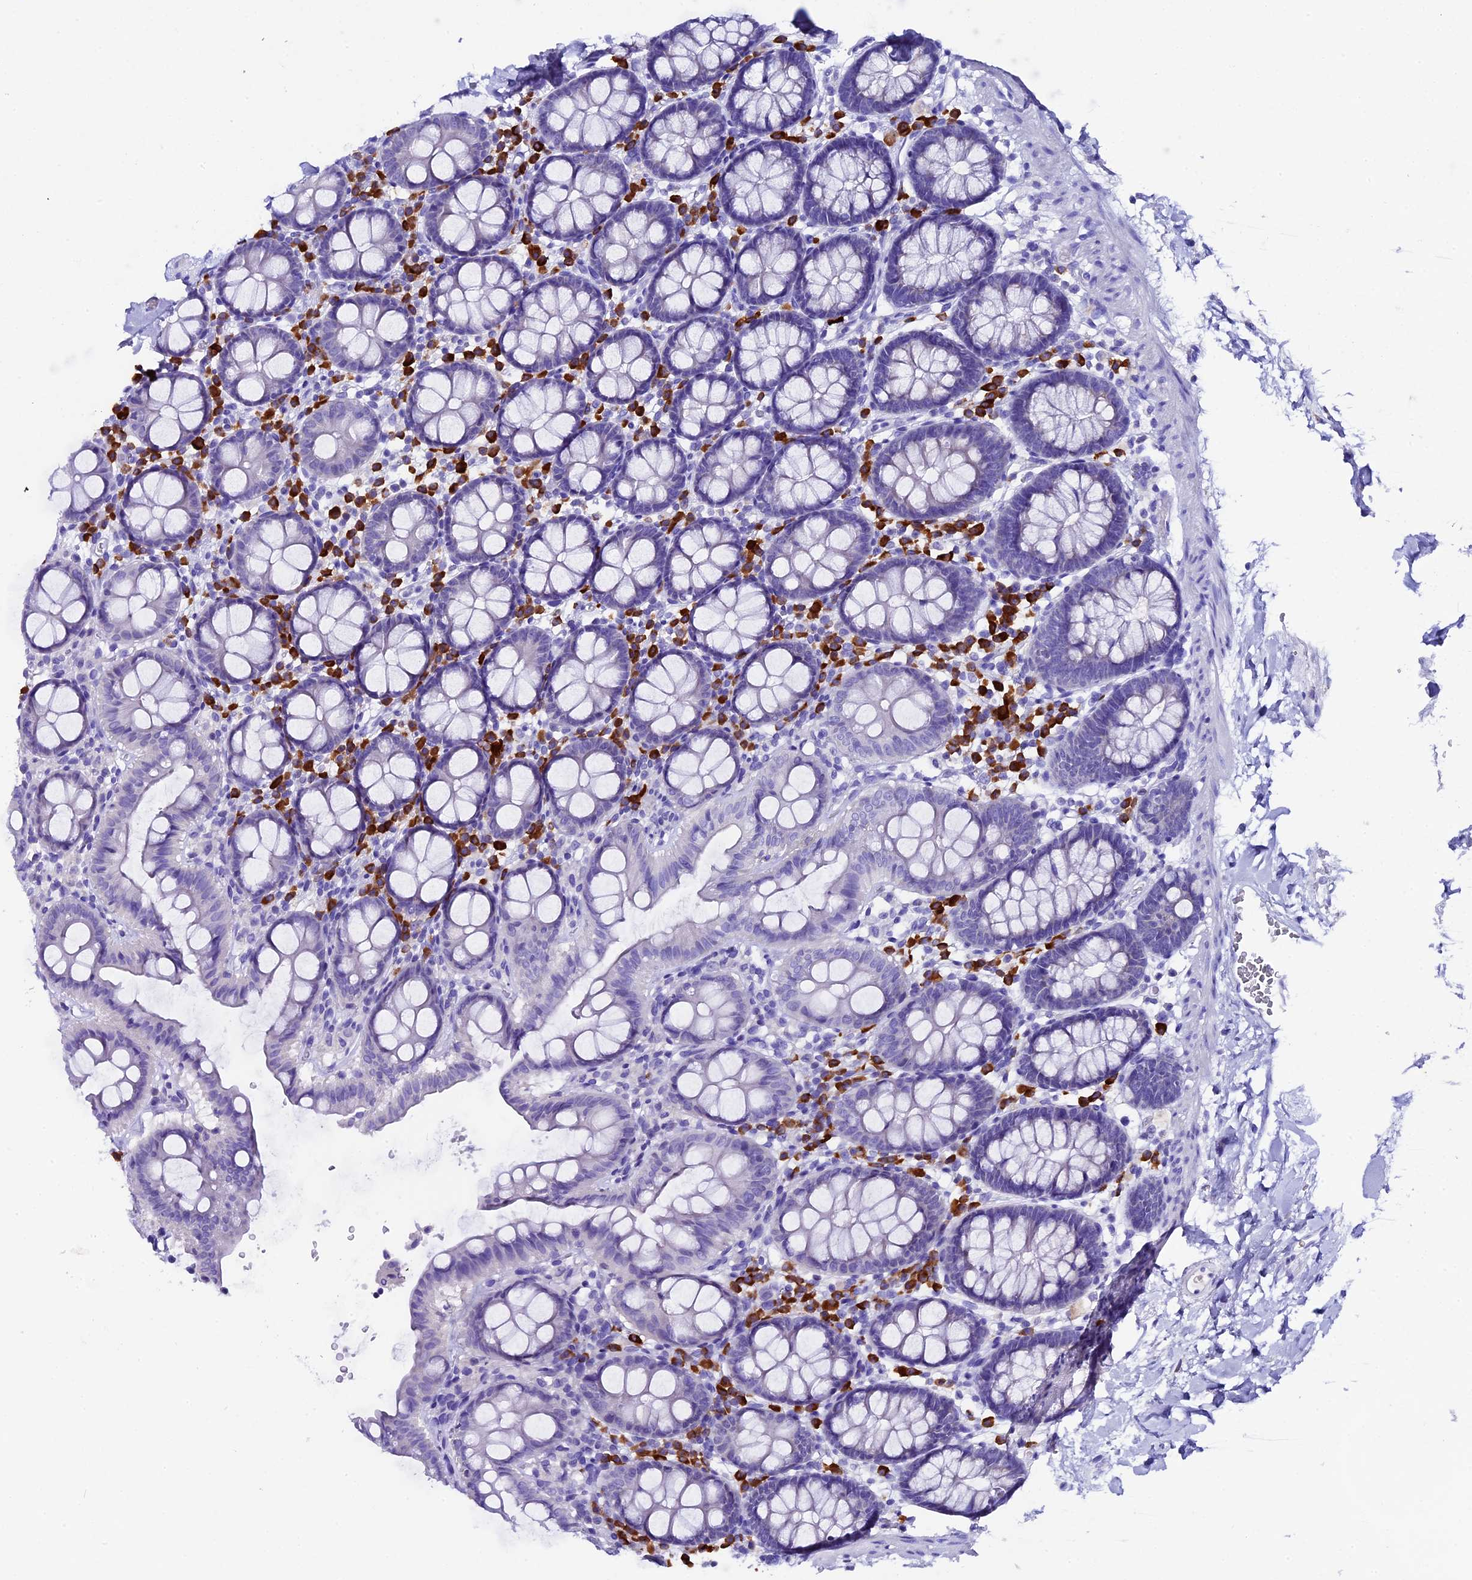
{"staining": {"intensity": "negative", "quantity": "none", "location": "none"}, "tissue": "colon", "cell_type": "Endothelial cells", "image_type": "normal", "snomed": [{"axis": "morphology", "description": "Normal tissue, NOS"}, {"axis": "topography", "description": "Colon"}], "caption": "Immunohistochemistry histopathology image of benign human colon stained for a protein (brown), which reveals no positivity in endothelial cells.", "gene": "FKBP11", "patient": {"sex": "male", "age": 75}}